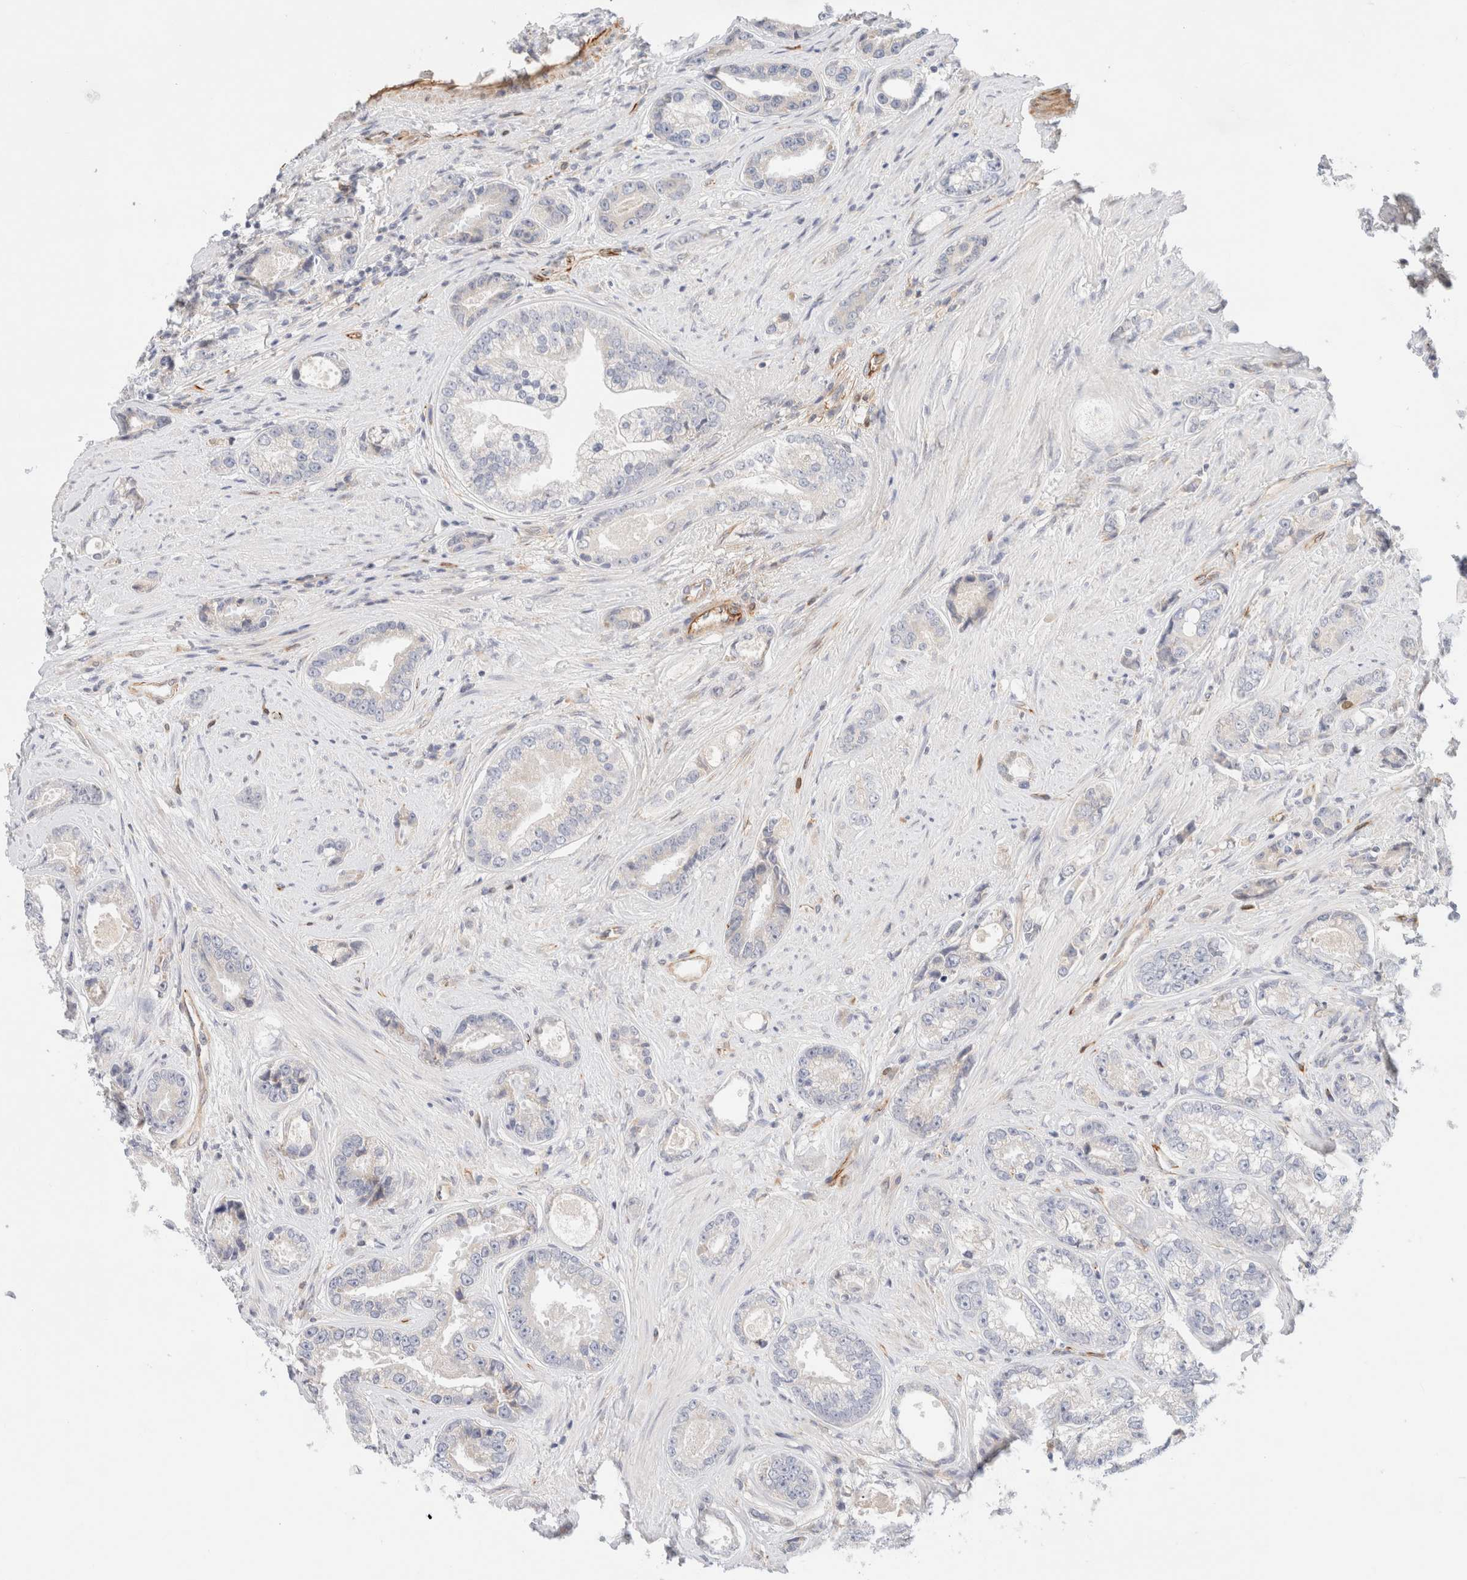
{"staining": {"intensity": "negative", "quantity": "none", "location": "none"}, "tissue": "prostate cancer", "cell_type": "Tumor cells", "image_type": "cancer", "snomed": [{"axis": "morphology", "description": "Adenocarcinoma, High grade"}, {"axis": "topography", "description": "Prostate"}], "caption": "An image of human prostate cancer (adenocarcinoma (high-grade)) is negative for staining in tumor cells.", "gene": "SLC25A48", "patient": {"sex": "male", "age": 61}}